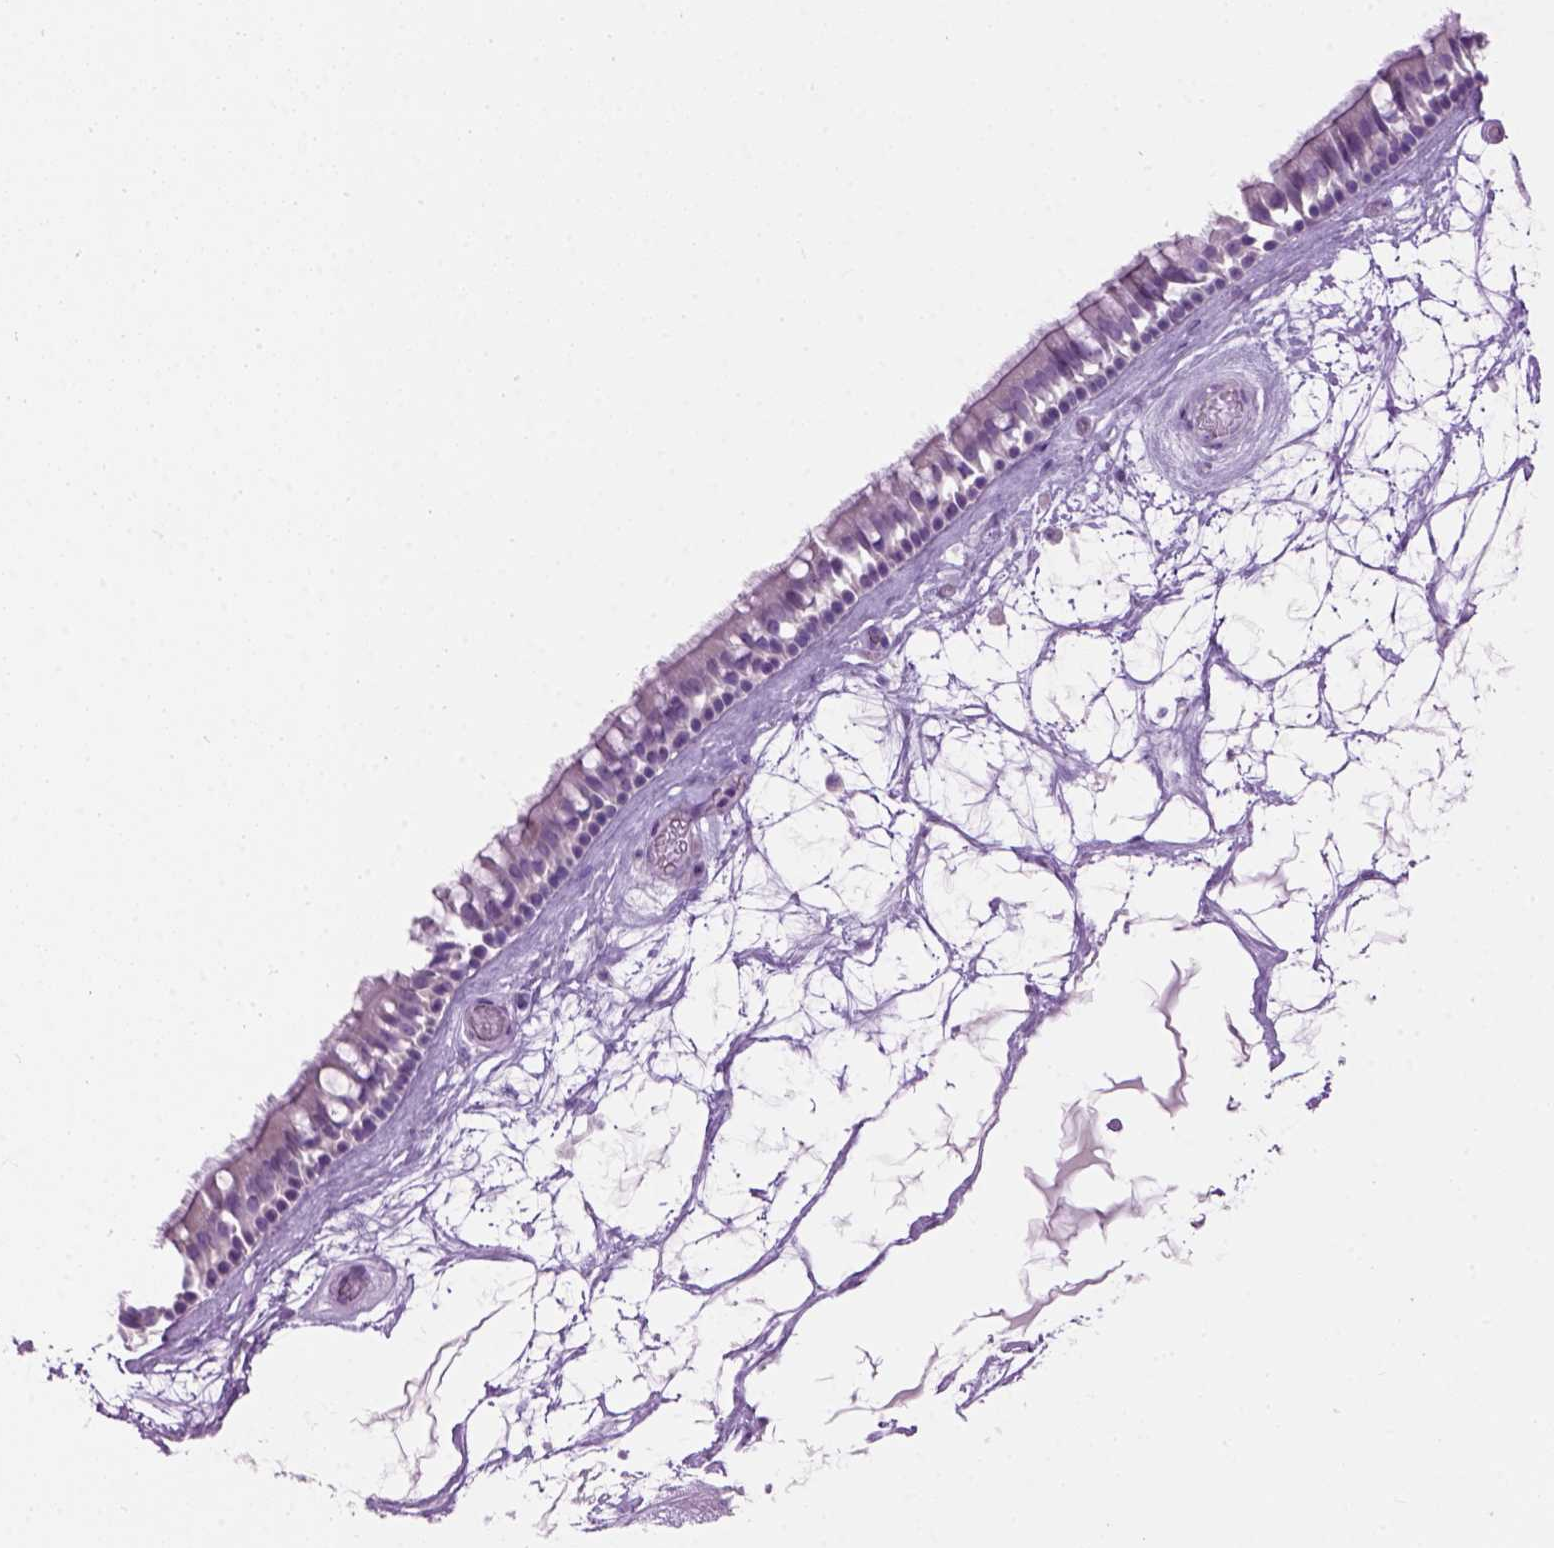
{"staining": {"intensity": "negative", "quantity": "none", "location": "none"}, "tissue": "nasopharynx", "cell_type": "Respiratory epithelial cells", "image_type": "normal", "snomed": [{"axis": "morphology", "description": "Normal tissue, NOS"}, {"axis": "topography", "description": "Nasopharynx"}], "caption": "IHC photomicrograph of normal nasopharynx: human nasopharynx stained with DAB (3,3'-diaminobenzidine) exhibits no significant protein expression in respiratory epithelial cells. (Stains: DAB (3,3'-diaminobenzidine) IHC with hematoxylin counter stain, Microscopy: brightfield microscopy at high magnification).", "gene": "GABRB2", "patient": {"sex": "male", "age": 68}}